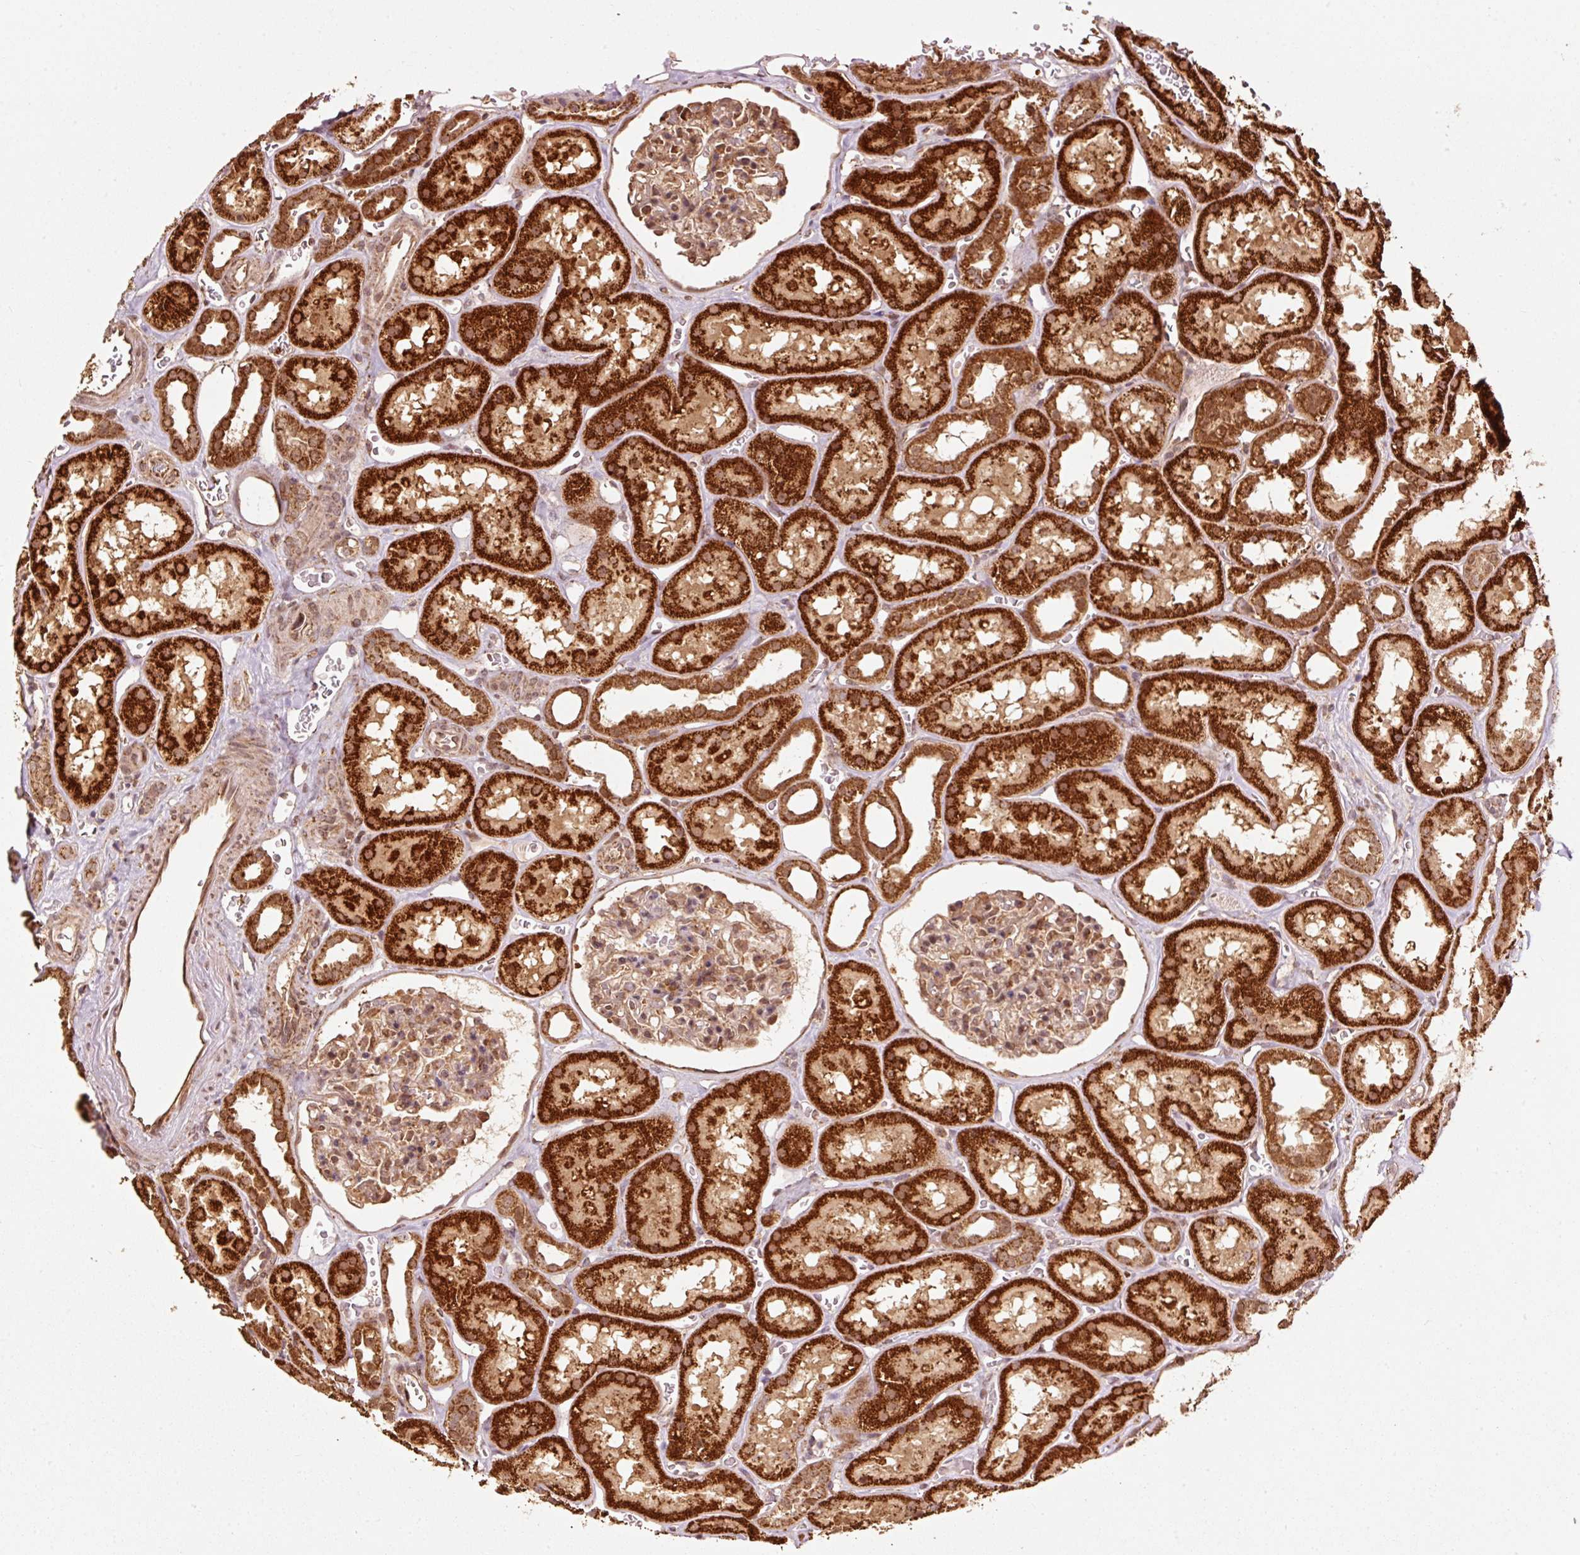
{"staining": {"intensity": "moderate", "quantity": ">75%", "location": "cytoplasmic/membranous,nuclear"}, "tissue": "kidney", "cell_type": "Cells in glomeruli", "image_type": "normal", "snomed": [{"axis": "morphology", "description": "Normal tissue, NOS"}, {"axis": "topography", "description": "Kidney"}], "caption": "Protein staining by immunohistochemistry (IHC) shows moderate cytoplasmic/membranous,nuclear expression in approximately >75% of cells in glomeruli in normal kidney. The protein of interest is shown in brown color, while the nuclei are stained blue.", "gene": "MRPL16", "patient": {"sex": "female", "age": 41}}